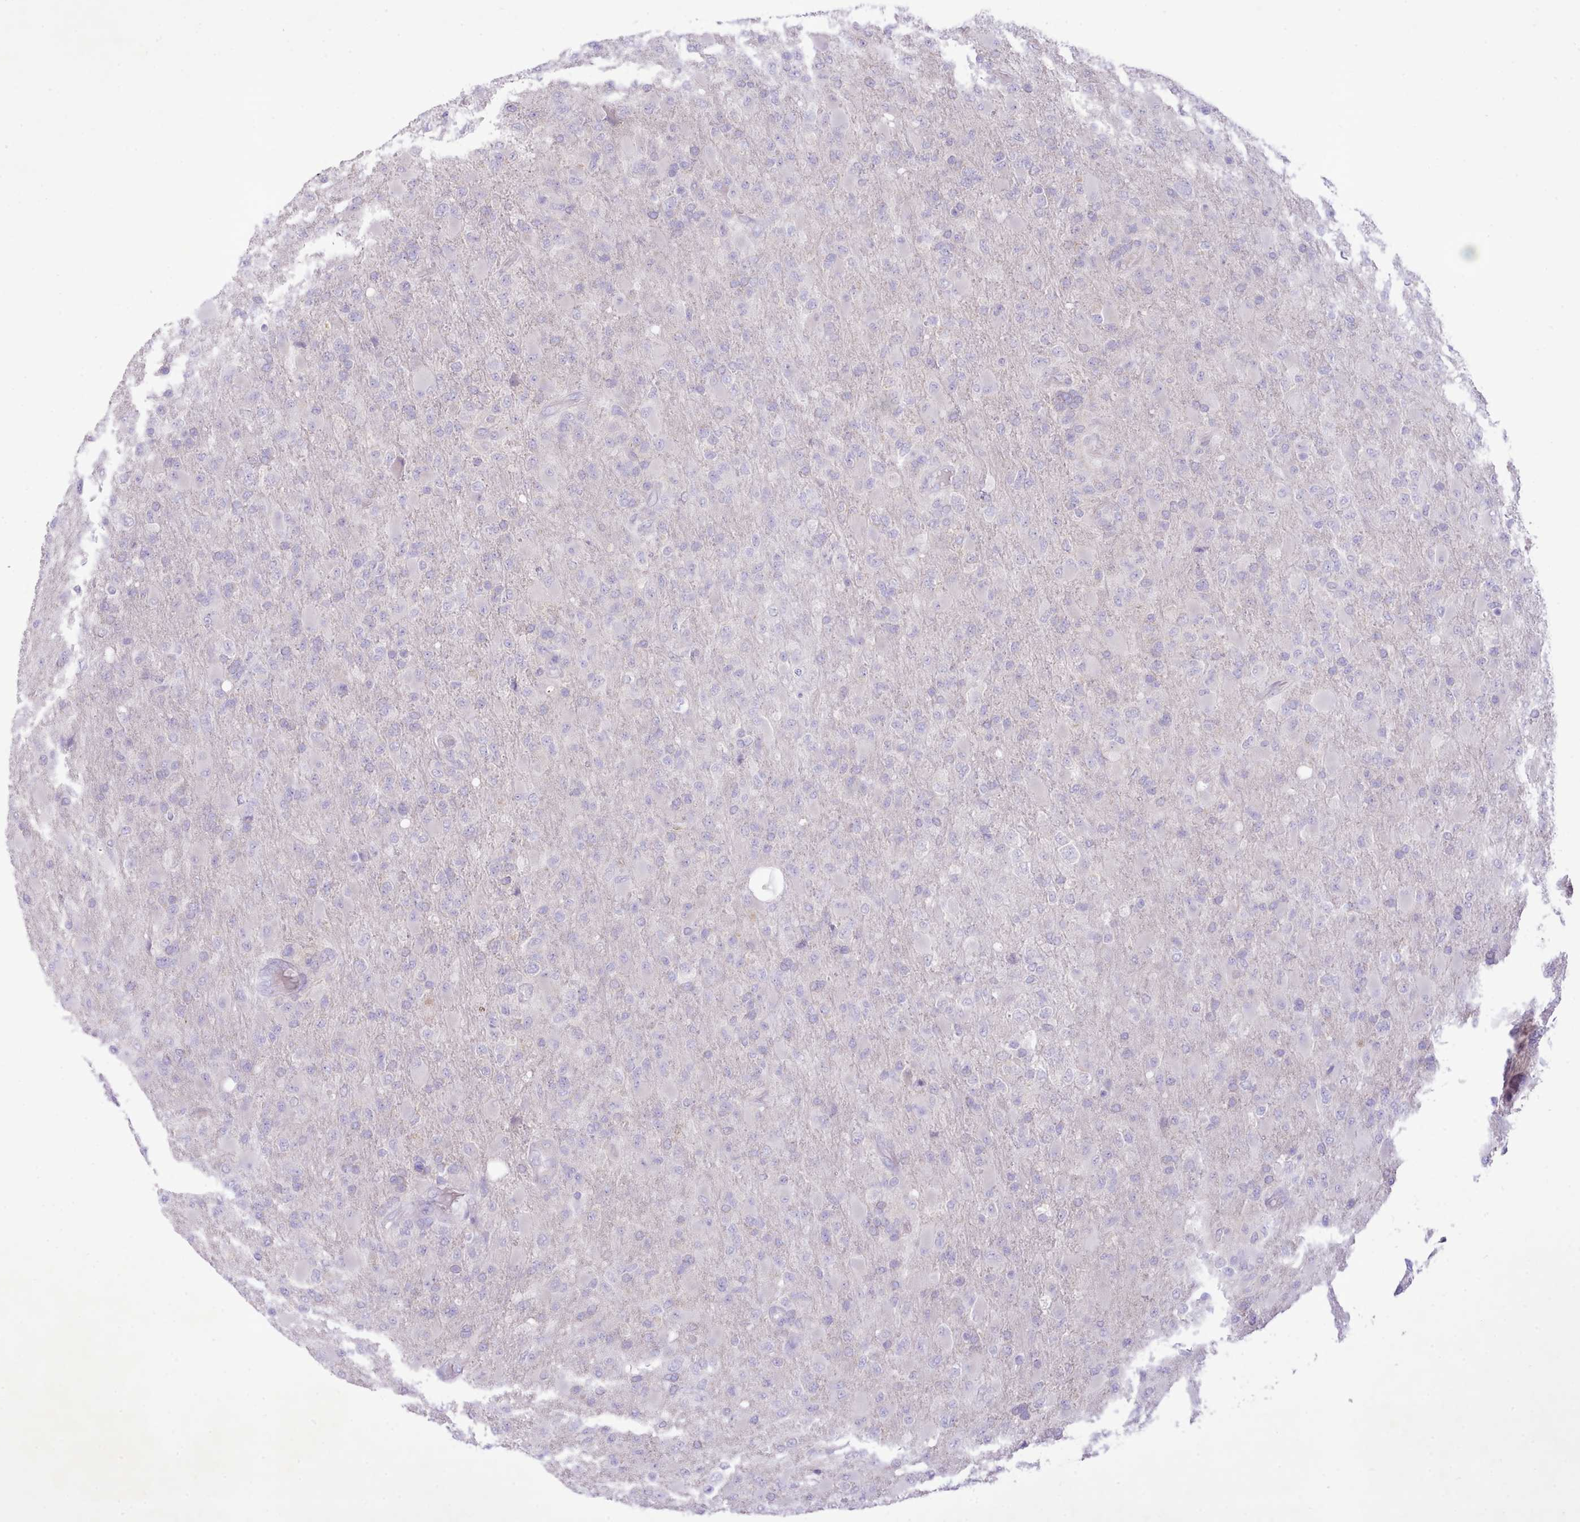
{"staining": {"intensity": "negative", "quantity": "none", "location": "none"}, "tissue": "glioma", "cell_type": "Tumor cells", "image_type": "cancer", "snomed": [{"axis": "morphology", "description": "Glioma, malignant, Low grade"}, {"axis": "topography", "description": "Brain"}], "caption": "Immunohistochemistry image of malignant glioma (low-grade) stained for a protein (brown), which reveals no staining in tumor cells.", "gene": "CCL1", "patient": {"sex": "male", "age": 65}}